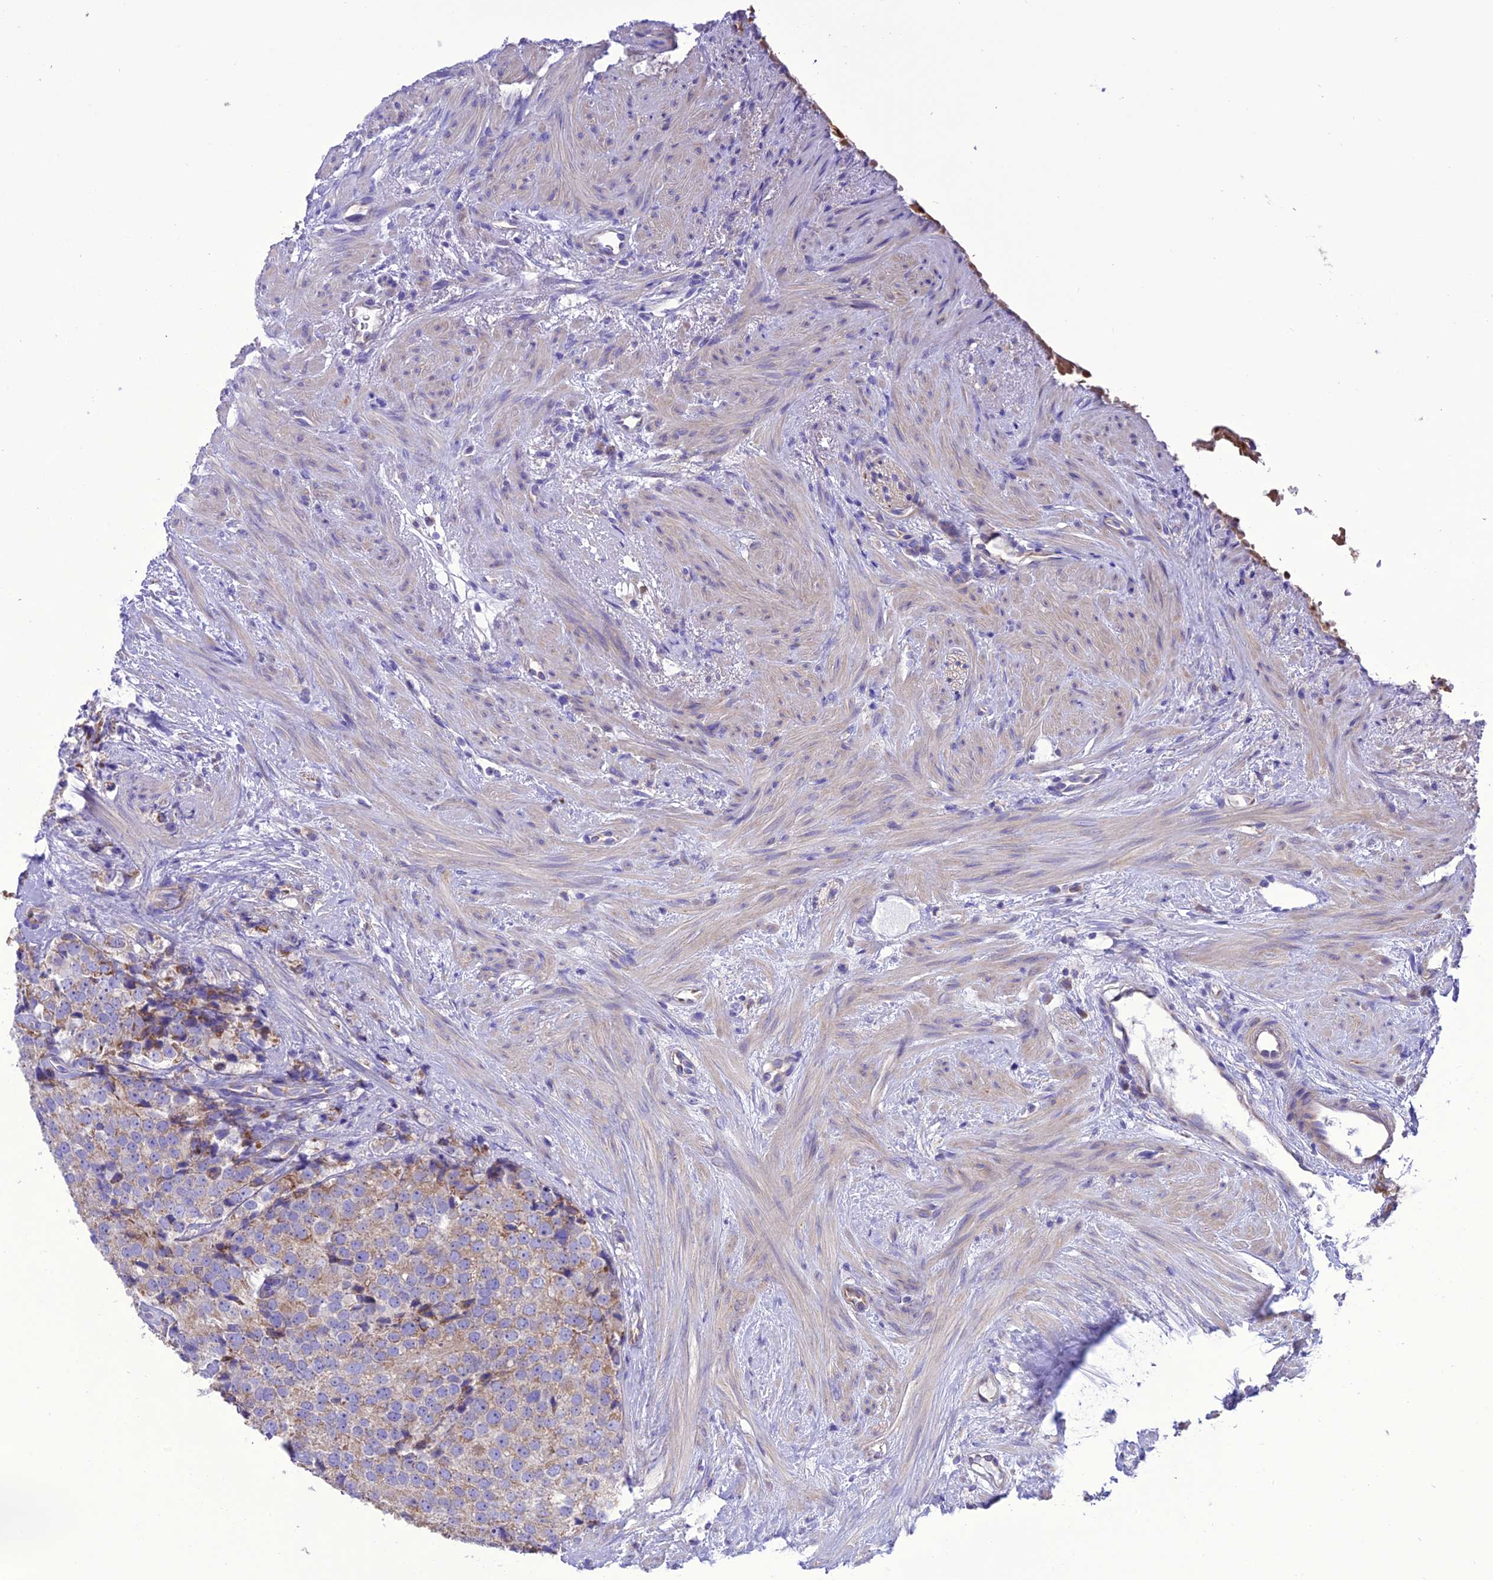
{"staining": {"intensity": "weak", "quantity": "25%-75%", "location": "cytoplasmic/membranous"}, "tissue": "prostate cancer", "cell_type": "Tumor cells", "image_type": "cancer", "snomed": [{"axis": "morphology", "description": "Adenocarcinoma, High grade"}, {"axis": "topography", "description": "Prostate"}], "caption": "Immunohistochemistry (IHC) of prostate high-grade adenocarcinoma shows low levels of weak cytoplasmic/membranous positivity in approximately 25%-75% of tumor cells. The staining is performed using DAB brown chromogen to label protein expression. The nuclei are counter-stained blue using hematoxylin.", "gene": "MAP3K12", "patient": {"sex": "male", "age": 49}}